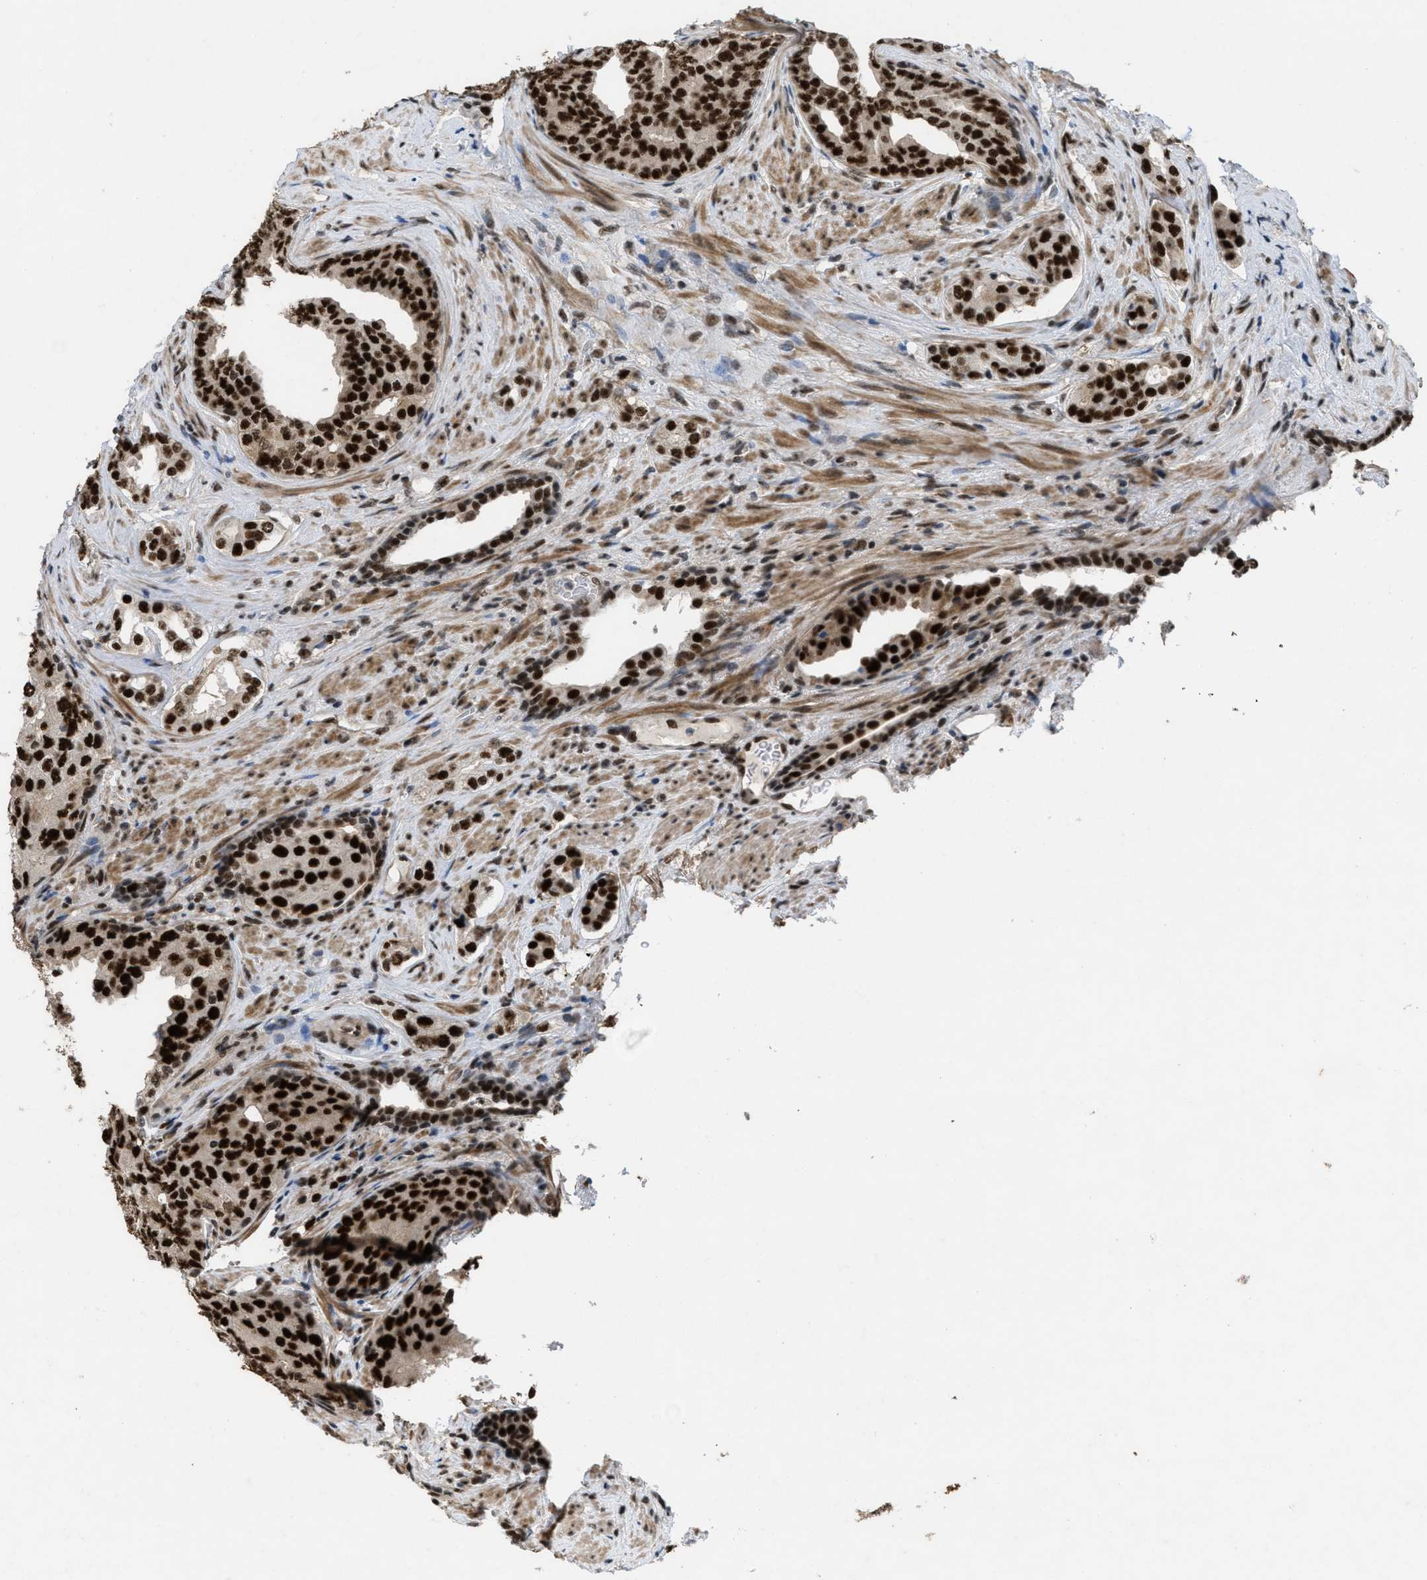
{"staining": {"intensity": "strong", "quantity": ">75%", "location": "nuclear"}, "tissue": "prostate cancer", "cell_type": "Tumor cells", "image_type": "cancer", "snomed": [{"axis": "morphology", "description": "Adenocarcinoma, High grade"}, {"axis": "topography", "description": "Prostate"}], "caption": "A high-resolution micrograph shows immunohistochemistry staining of prostate high-grade adenocarcinoma, which displays strong nuclear expression in about >75% of tumor cells.", "gene": "CDT1", "patient": {"sex": "male", "age": 71}}